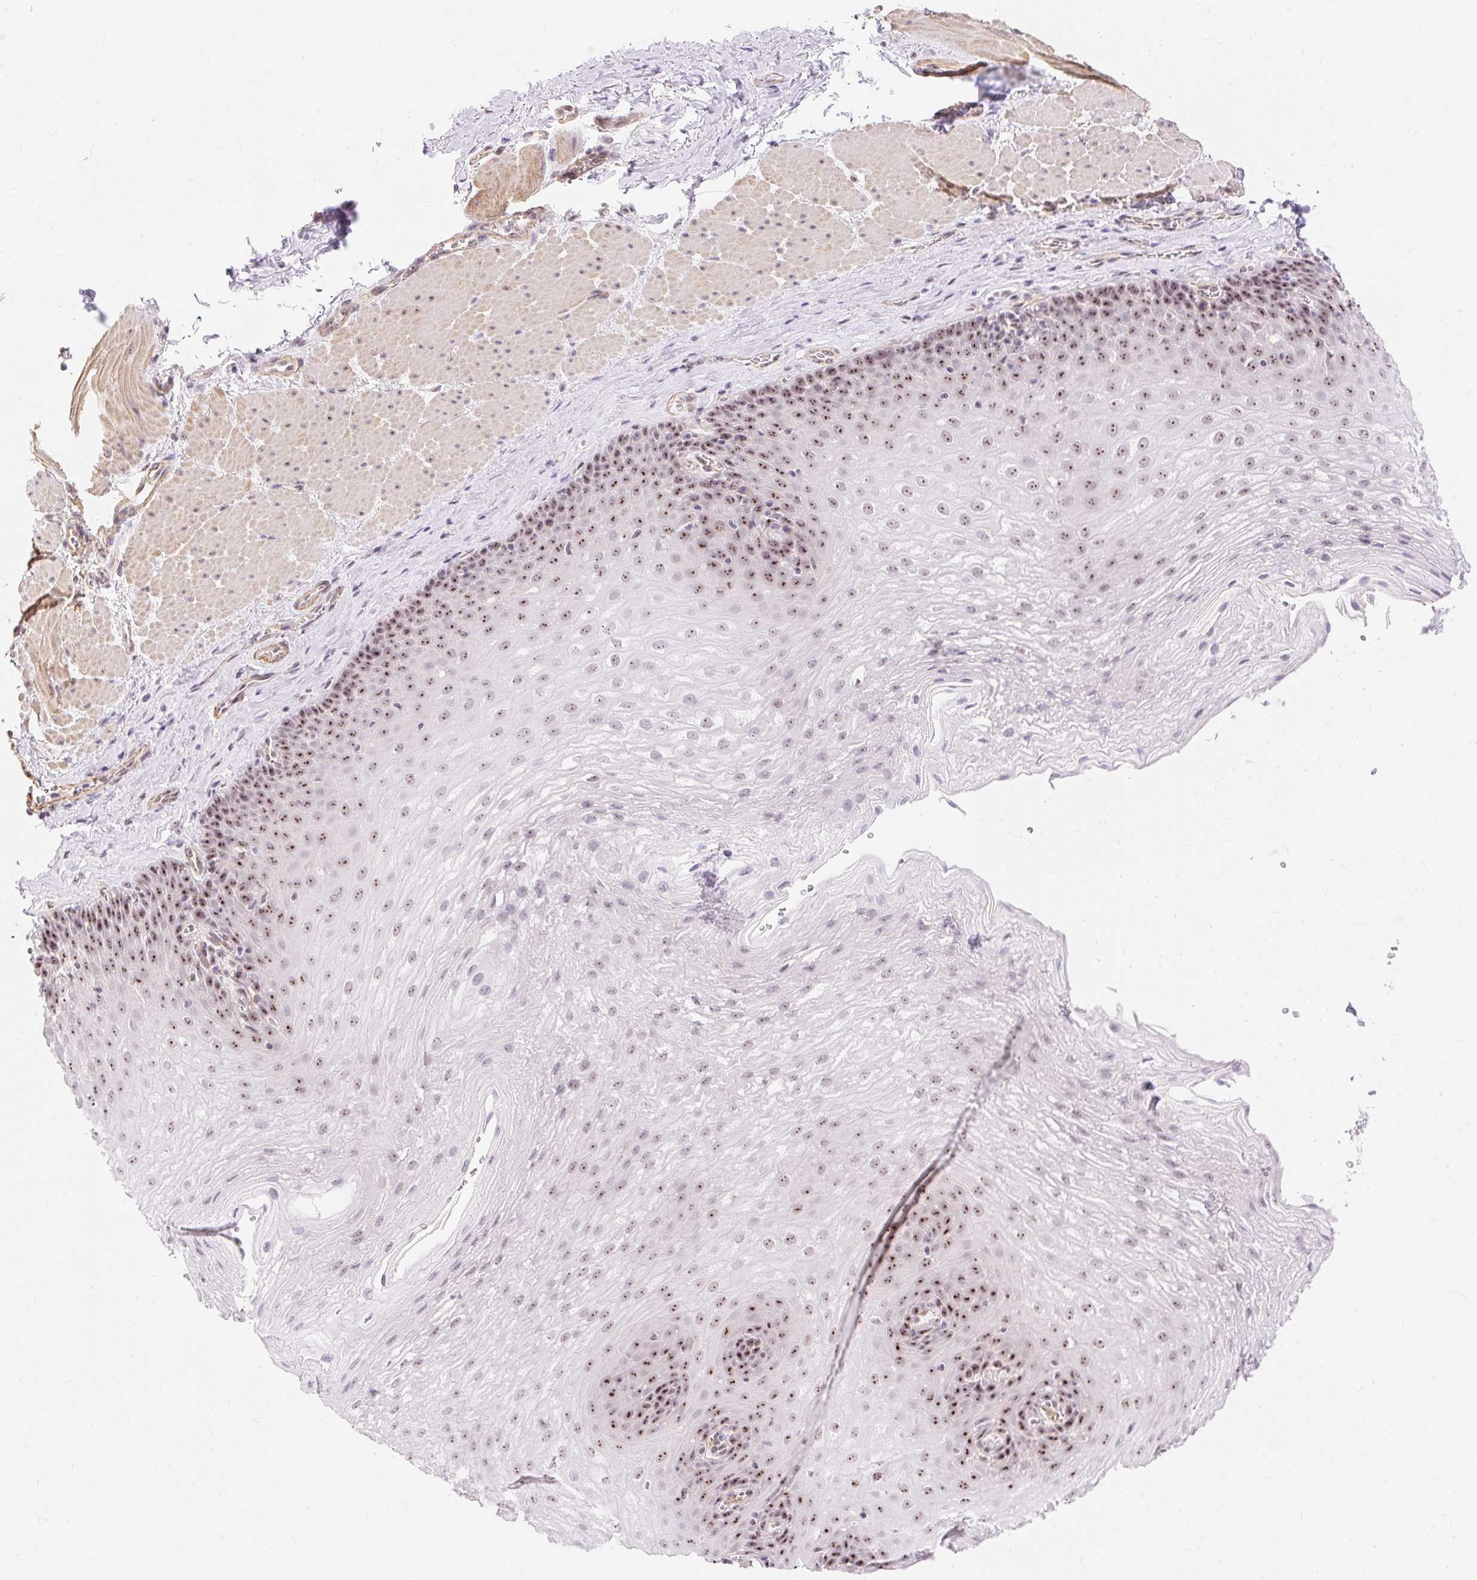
{"staining": {"intensity": "strong", "quantity": "25%-75%", "location": "nuclear"}, "tissue": "esophagus", "cell_type": "Squamous epithelial cells", "image_type": "normal", "snomed": [{"axis": "morphology", "description": "Normal tissue, NOS"}, {"axis": "topography", "description": "Esophagus"}], "caption": "Protein analysis of benign esophagus shows strong nuclear staining in approximately 25%-75% of squamous epithelial cells. Ihc stains the protein in brown and the nuclei are stained blue.", "gene": "OBP2A", "patient": {"sex": "female", "age": 66}}